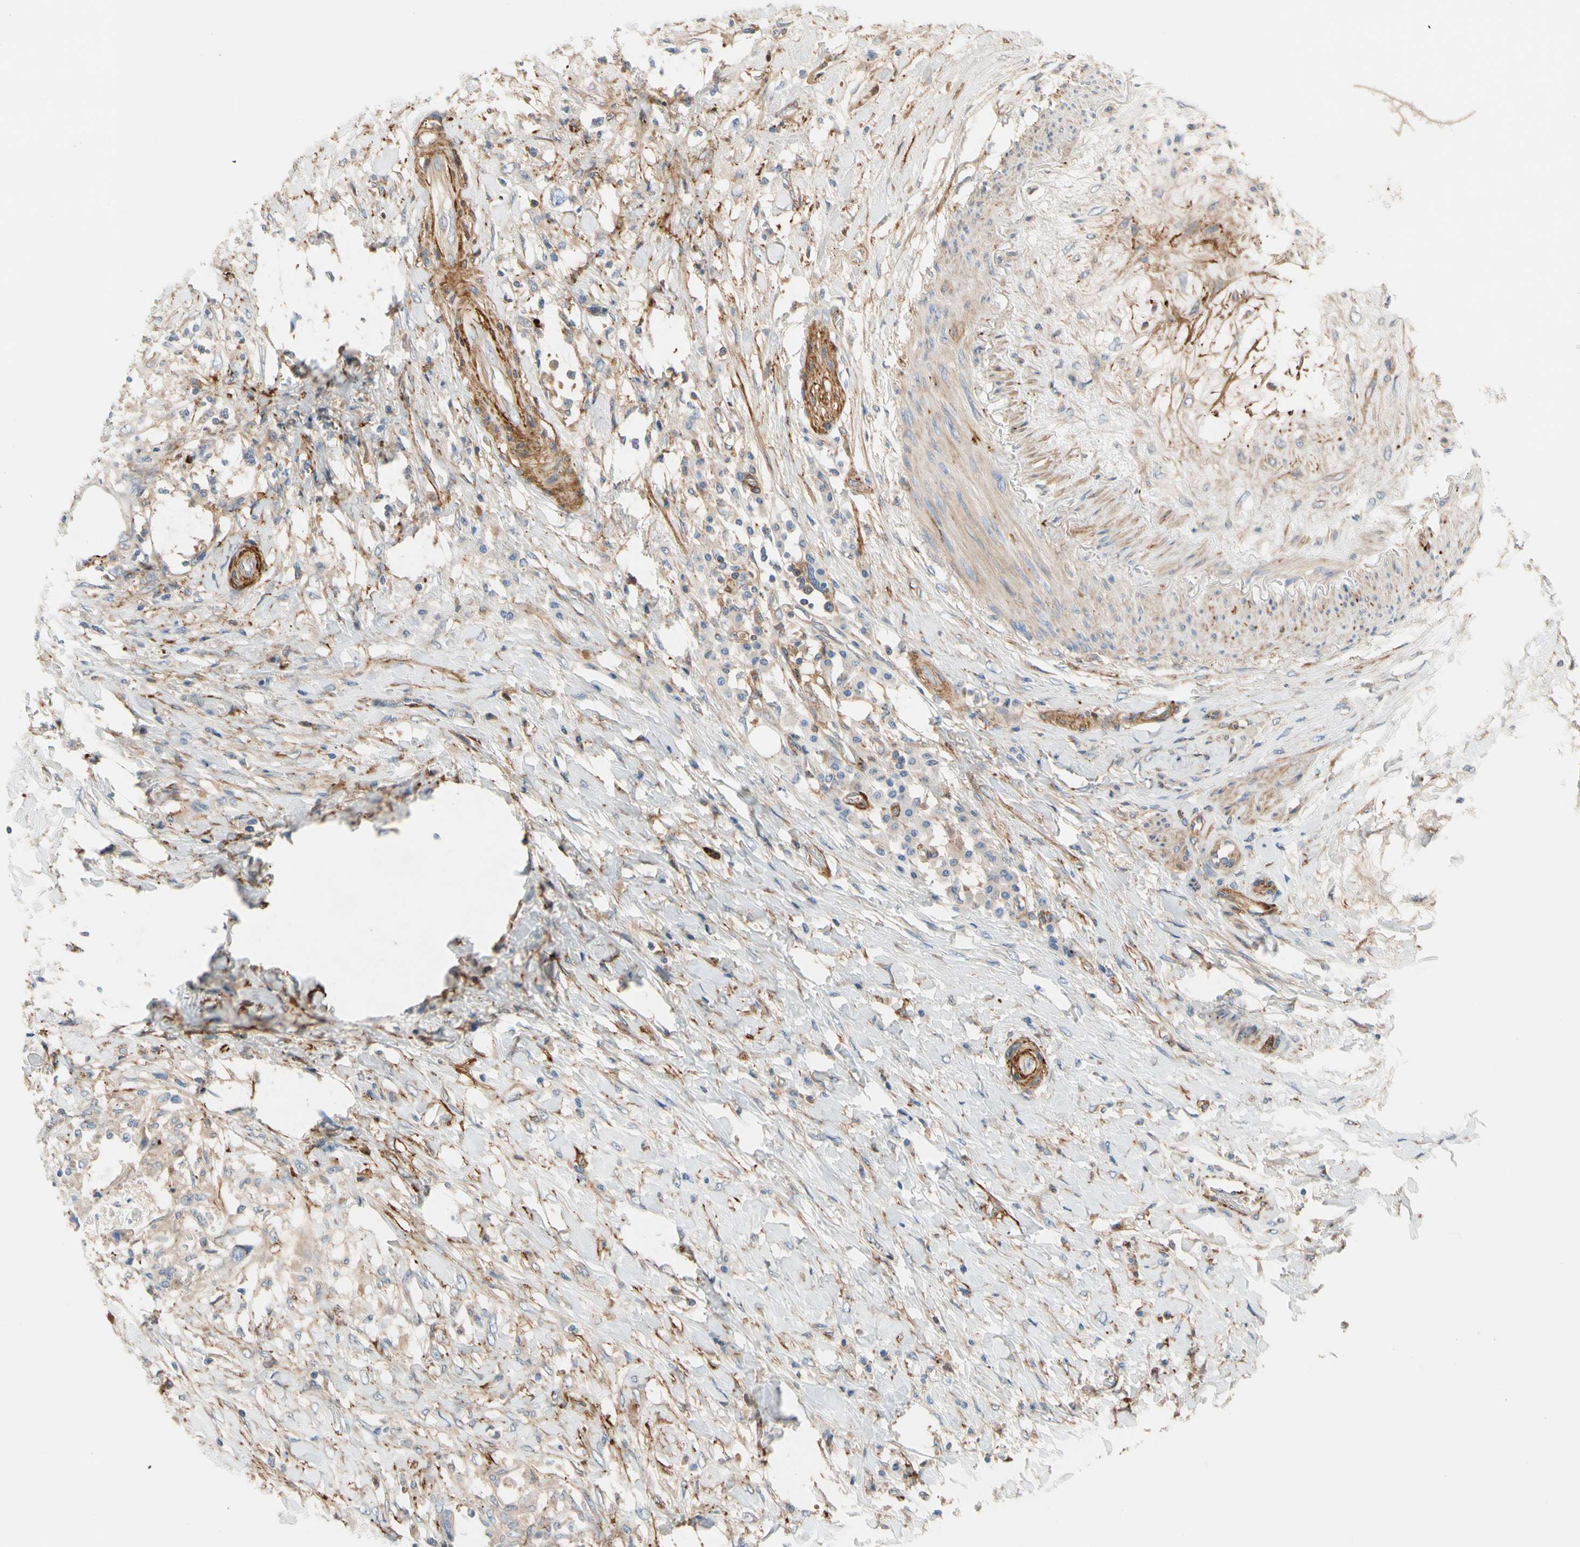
{"staining": {"intensity": "negative", "quantity": "none", "location": "none"}, "tissue": "colorectal cancer", "cell_type": "Tumor cells", "image_type": "cancer", "snomed": [{"axis": "morphology", "description": "Adenocarcinoma, NOS"}, {"axis": "topography", "description": "Rectum"}], "caption": "IHC of human colorectal cancer (adenocarcinoma) exhibits no positivity in tumor cells. (DAB immunohistochemistry visualized using brightfield microscopy, high magnification).", "gene": "ENTREP3", "patient": {"sex": "female", "age": 77}}